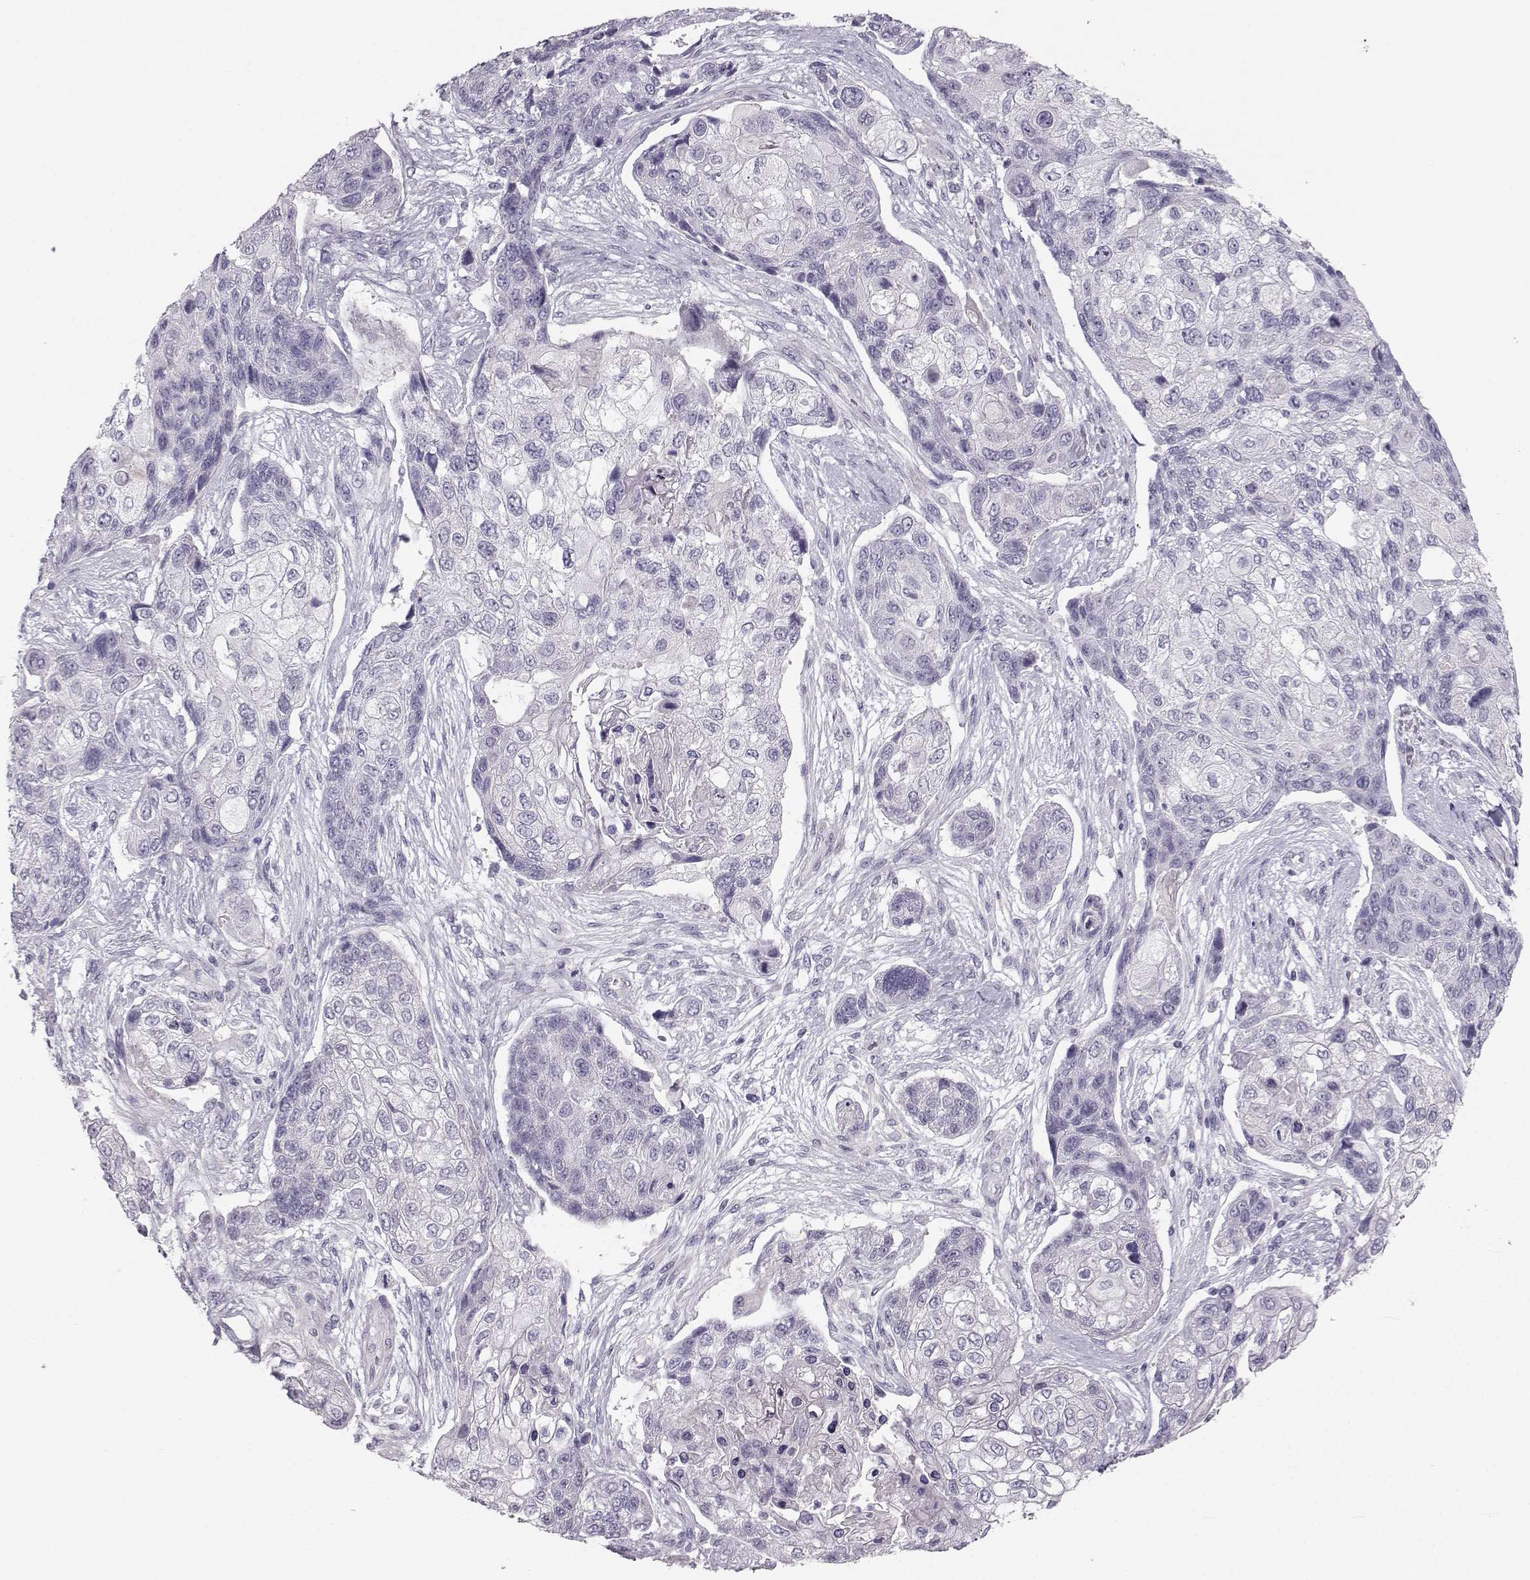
{"staining": {"intensity": "negative", "quantity": "none", "location": "none"}, "tissue": "lung cancer", "cell_type": "Tumor cells", "image_type": "cancer", "snomed": [{"axis": "morphology", "description": "Squamous cell carcinoma, NOS"}, {"axis": "topography", "description": "Lung"}], "caption": "This is an IHC micrograph of human lung cancer (squamous cell carcinoma). There is no positivity in tumor cells.", "gene": "OIP5", "patient": {"sex": "male", "age": 69}}